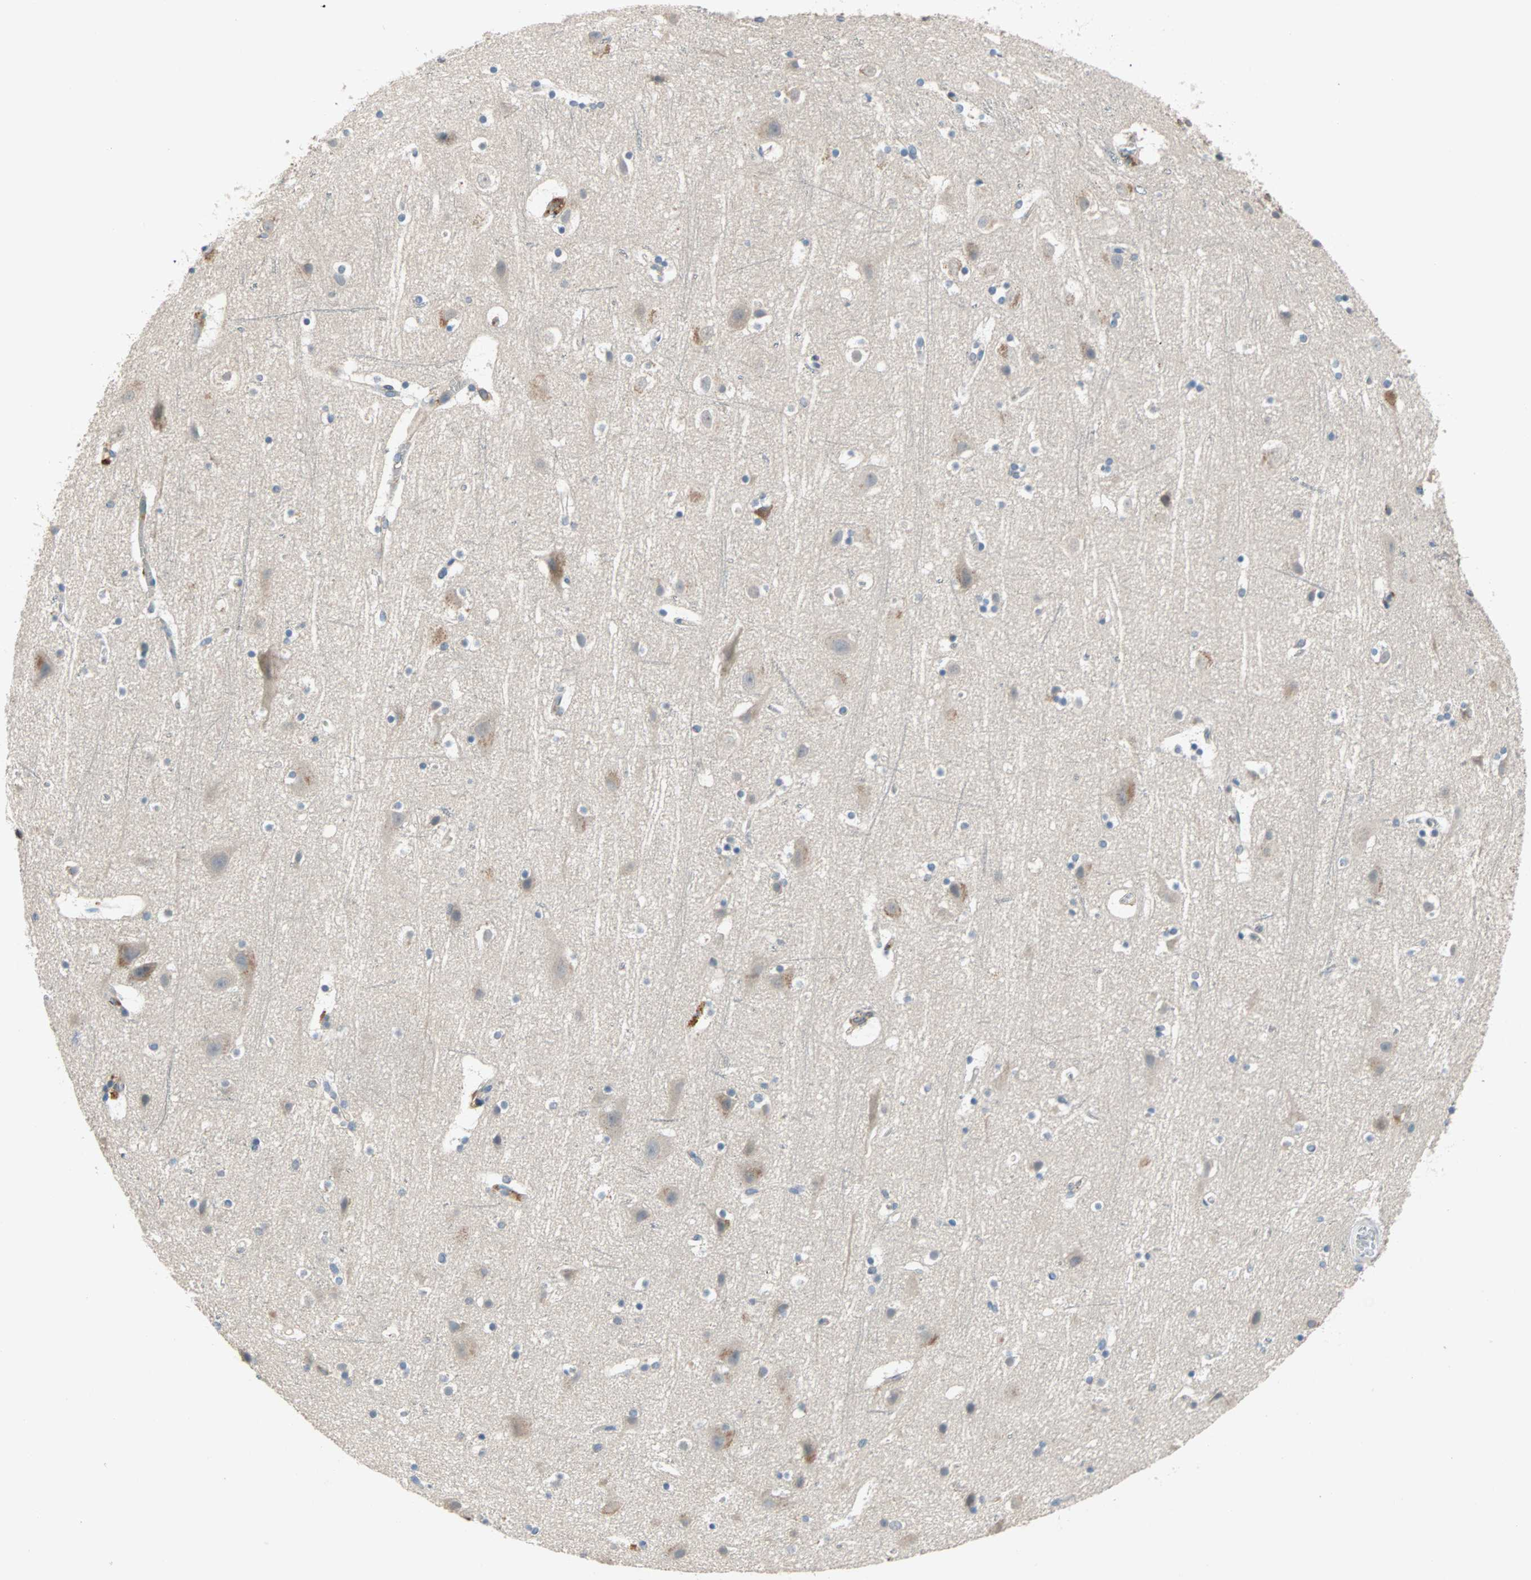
{"staining": {"intensity": "negative", "quantity": "none", "location": "none"}, "tissue": "cerebral cortex", "cell_type": "Endothelial cells", "image_type": "normal", "snomed": [{"axis": "morphology", "description": "Normal tissue, NOS"}, {"axis": "topography", "description": "Cerebral cortex"}], "caption": "The histopathology image exhibits no staining of endothelial cells in unremarkable cerebral cortex. (Immunohistochemistry, brightfield microscopy, high magnification).", "gene": "MAP4K1", "patient": {"sex": "male", "age": 45}}